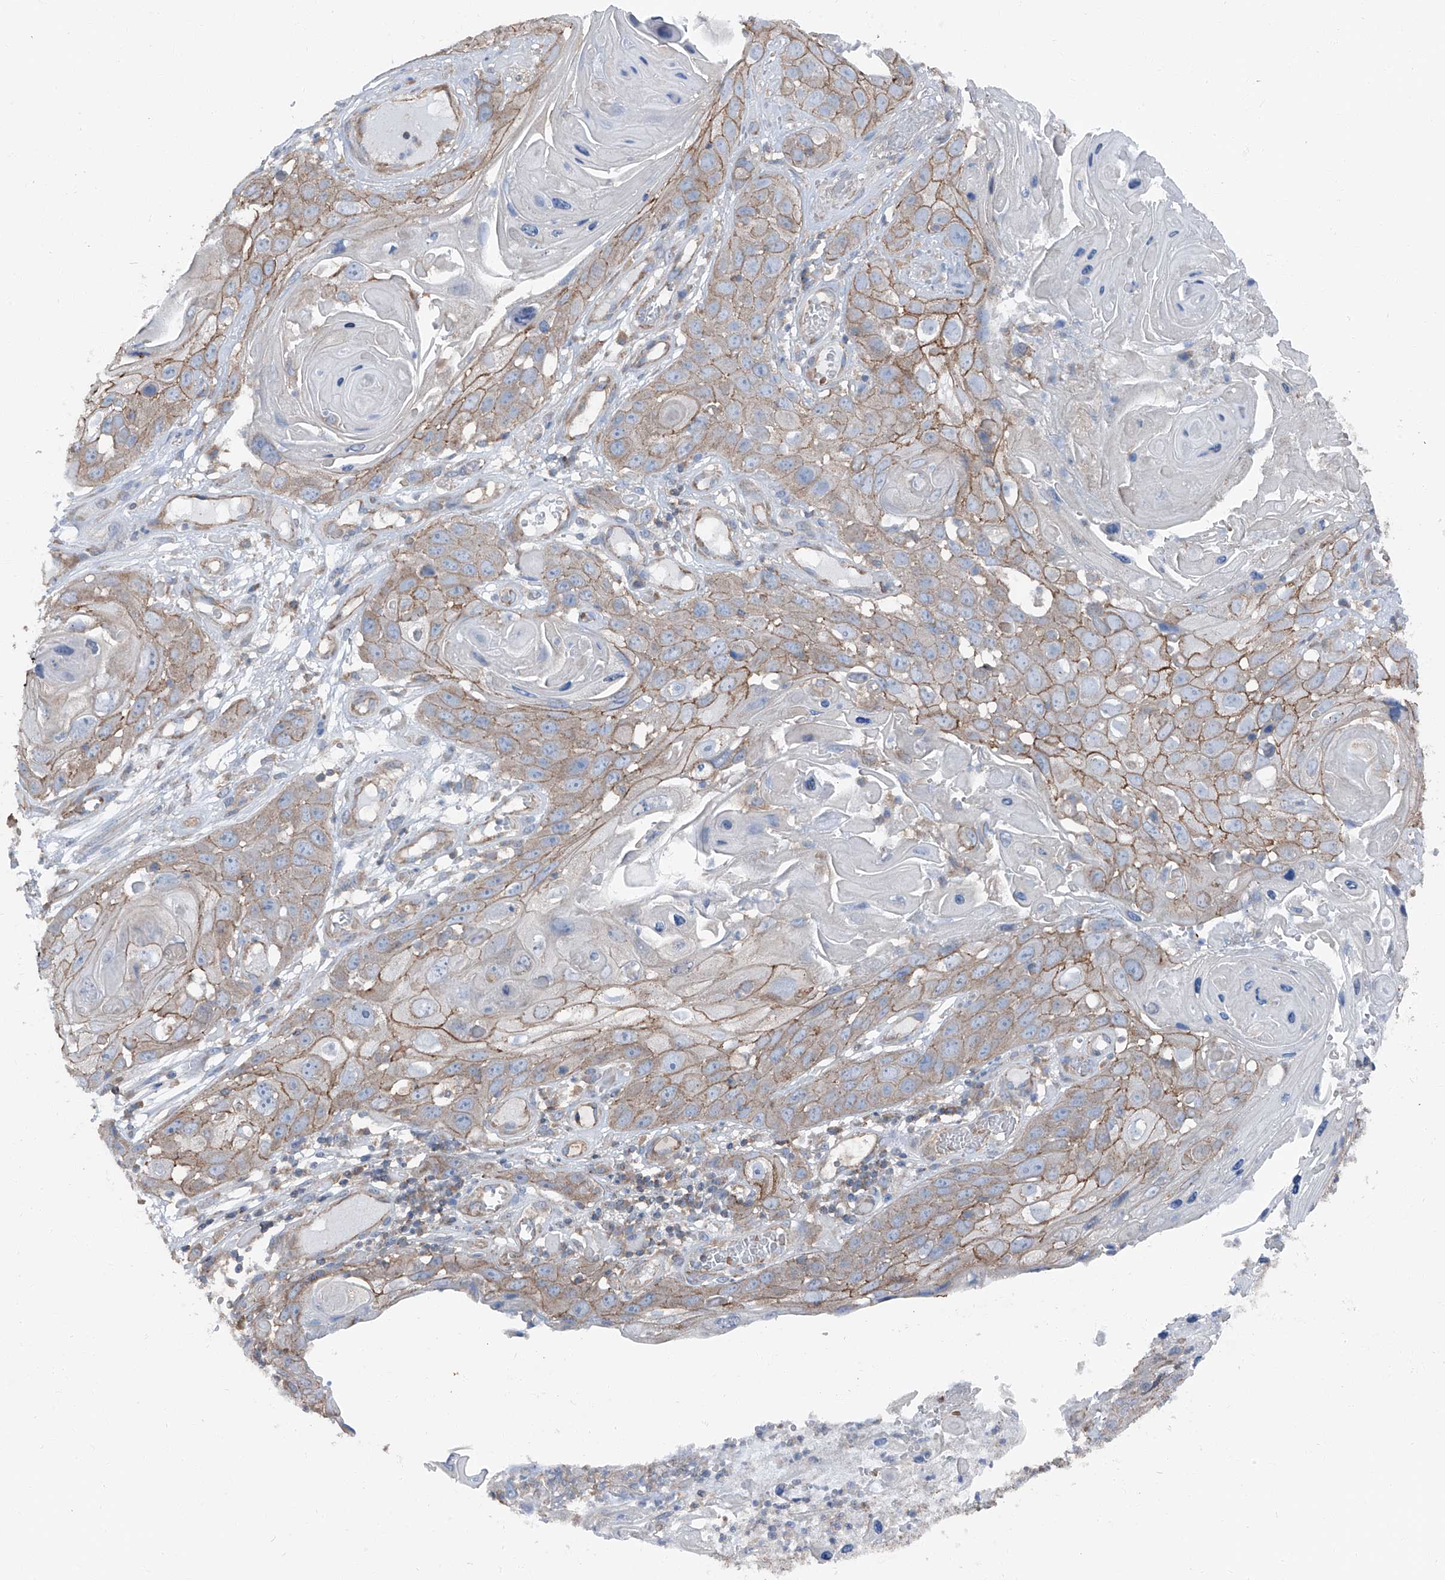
{"staining": {"intensity": "moderate", "quantity": "25%-75%", "location": "cytoplasmic/membranous"}, "tissue": "skin cancer", "cell_type": "Tumor cells", "image_type": "cancer", "snomed": [{"axis": "morphology", "description": "Squamous cell carcinoma, NOS"}, {"axis": "topography", "description": "Skin"}], "caption": "Human skin cancer stained with a brown dye reveals moderate cytoplasmic/membranous positive positivity in about 25%-75% of tumor cells.", "gene": "GPR142", "patient": {"sex": "male", "age": 55}}